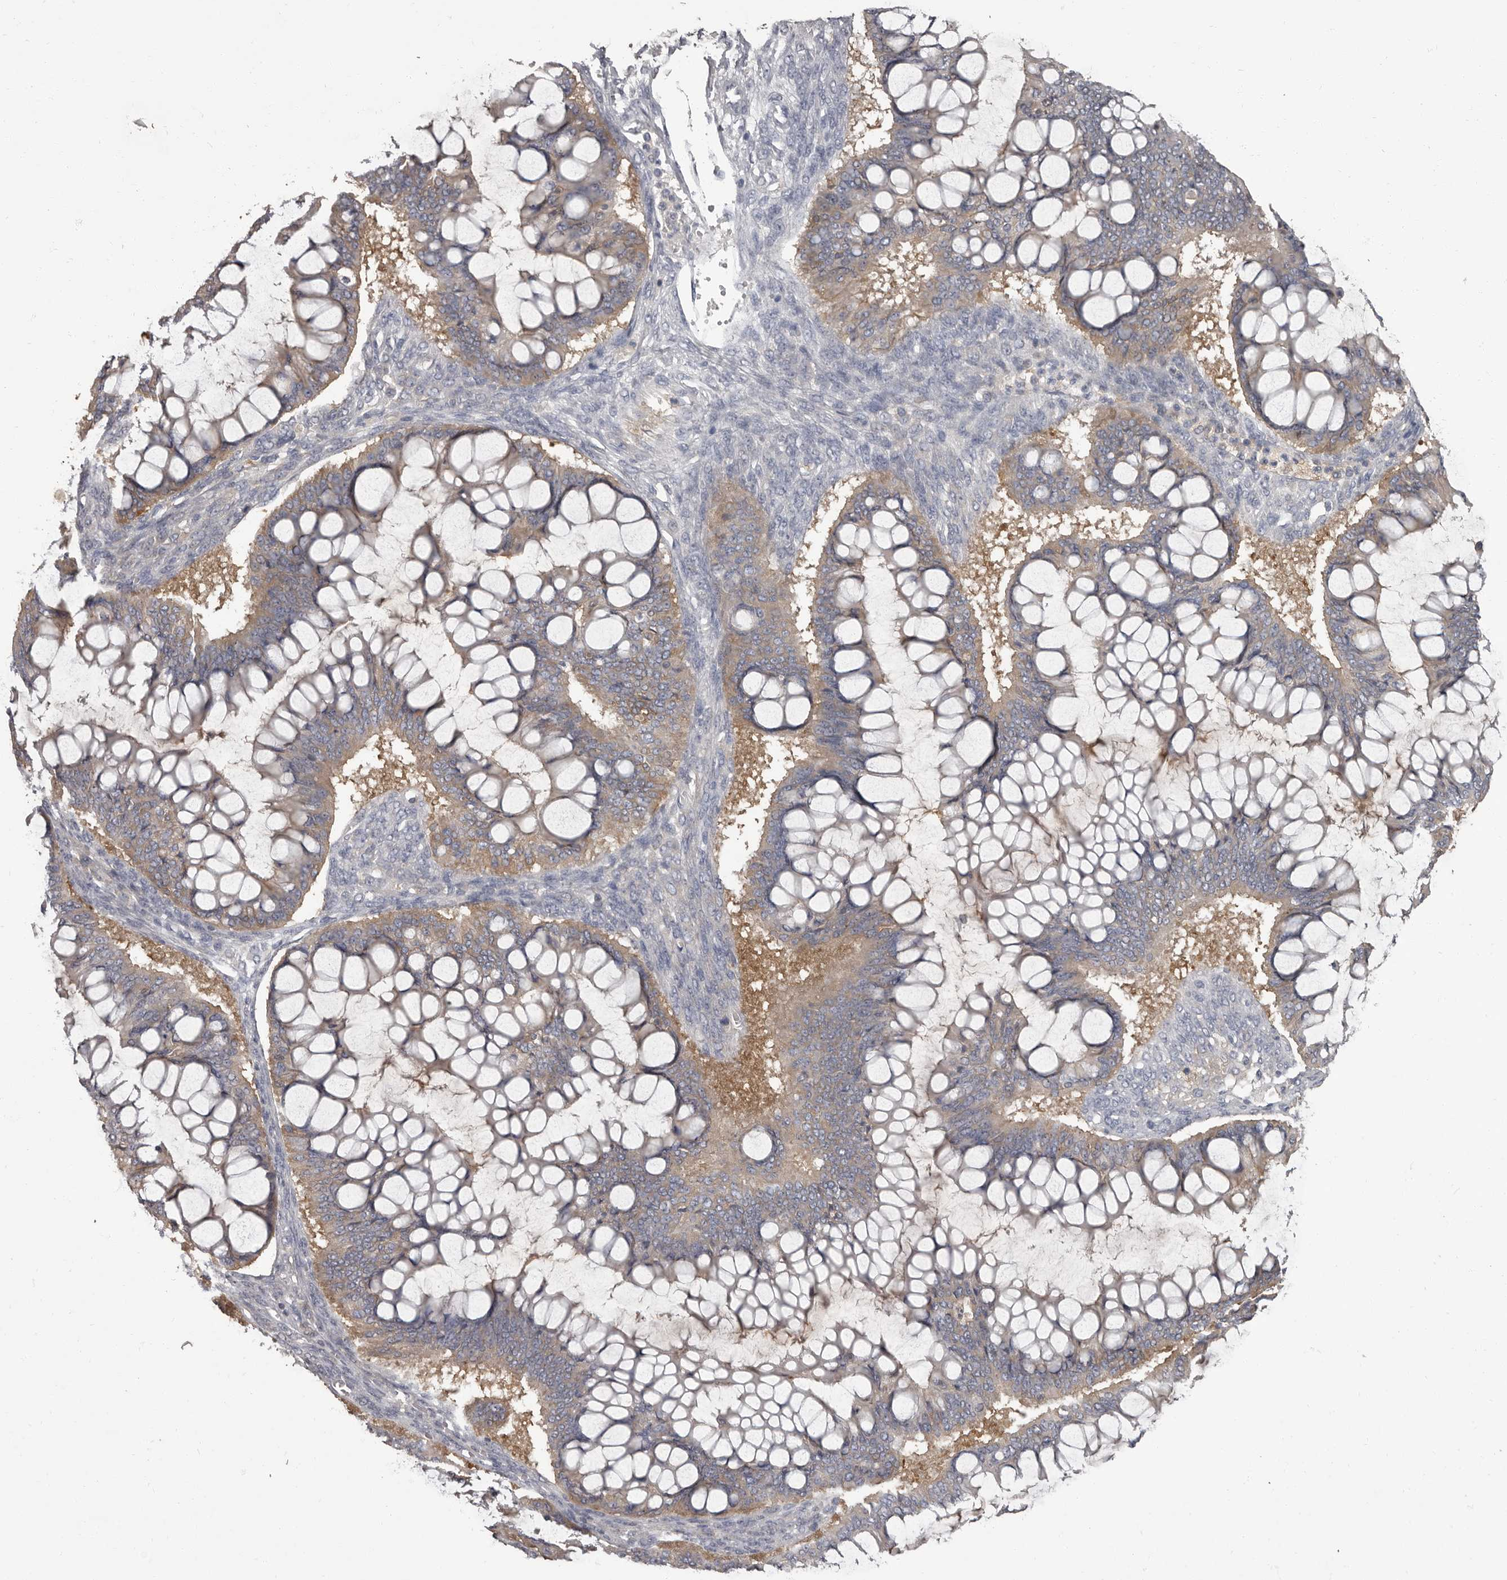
{"staining": {"intensity": "negative", "quantity": "none", "location": "none"}, "tissue": "ovarian cancer", "cell_type": "Tumor cells", "image_type": "cancer", "snomed": [{"axis": "morphology", "description": "Cystadenocarcinoma, mucinous, NOS"}, {"axis": "topography", "description": "Ovary"}], "caption": "Ovarian mucinous cystadenocarcinoma was stained to show a protein in brown. There is no significant staining in tumor cells.", "gene": "APEH", "patient": {"sex": "female", "age": 73}}